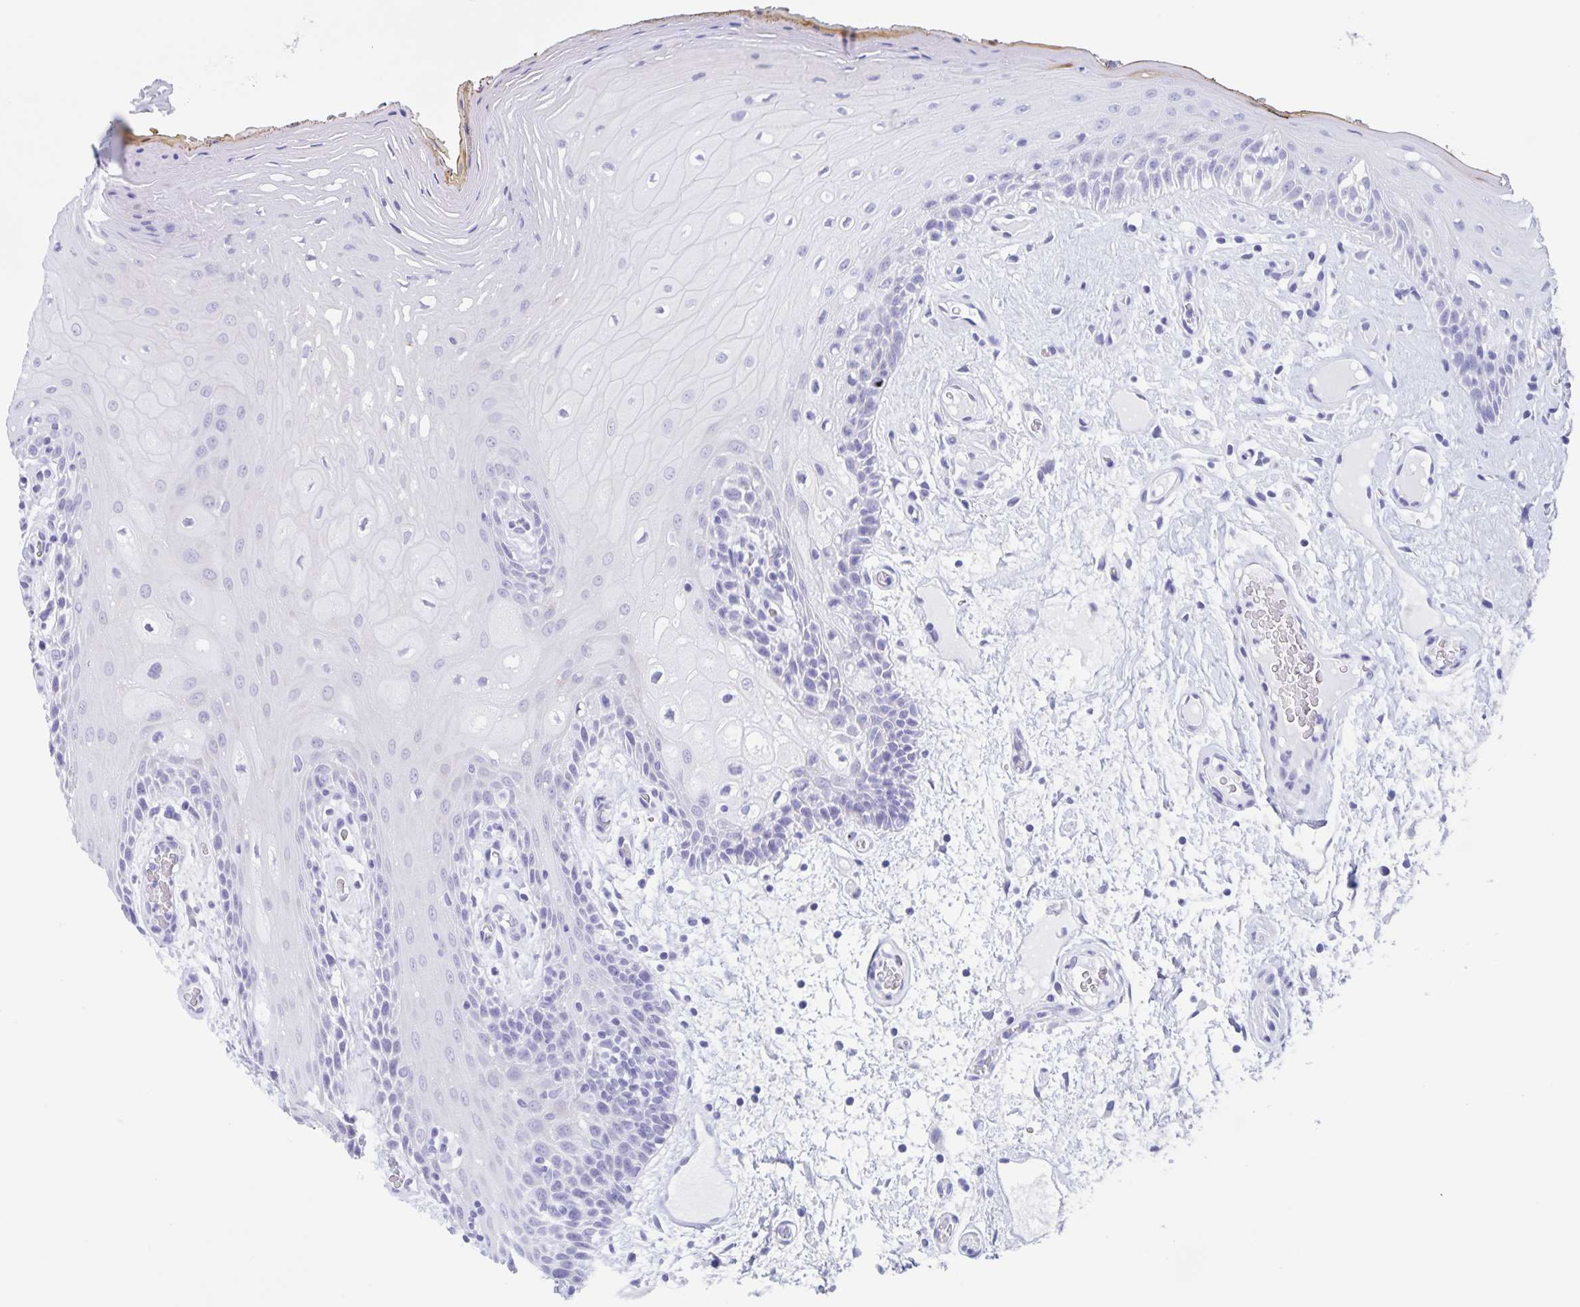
{"staining": {"intensity": "negative", "quantity": "none", "location": "none"}, "tissue": "oral mucosa", "cell_type": "Squamous epithelial cells", "image_type": "normal", "snomed": [{"axis": "morphology", "description": "Normal tissue, NOS"}, {"axis": "morphology", "description": "Squamous cell carcinoma, NOS"}, {"axis": "topography", "description": "Oral tissue"}, {"axis": "topography", "description": "Head-Neck"}], "caption": "IHC of benign oral mucosa displays no expression in squamous epithelial cells.", "gene": "TGIF2LX", "patient": {"sex": "male", "age": 52}}